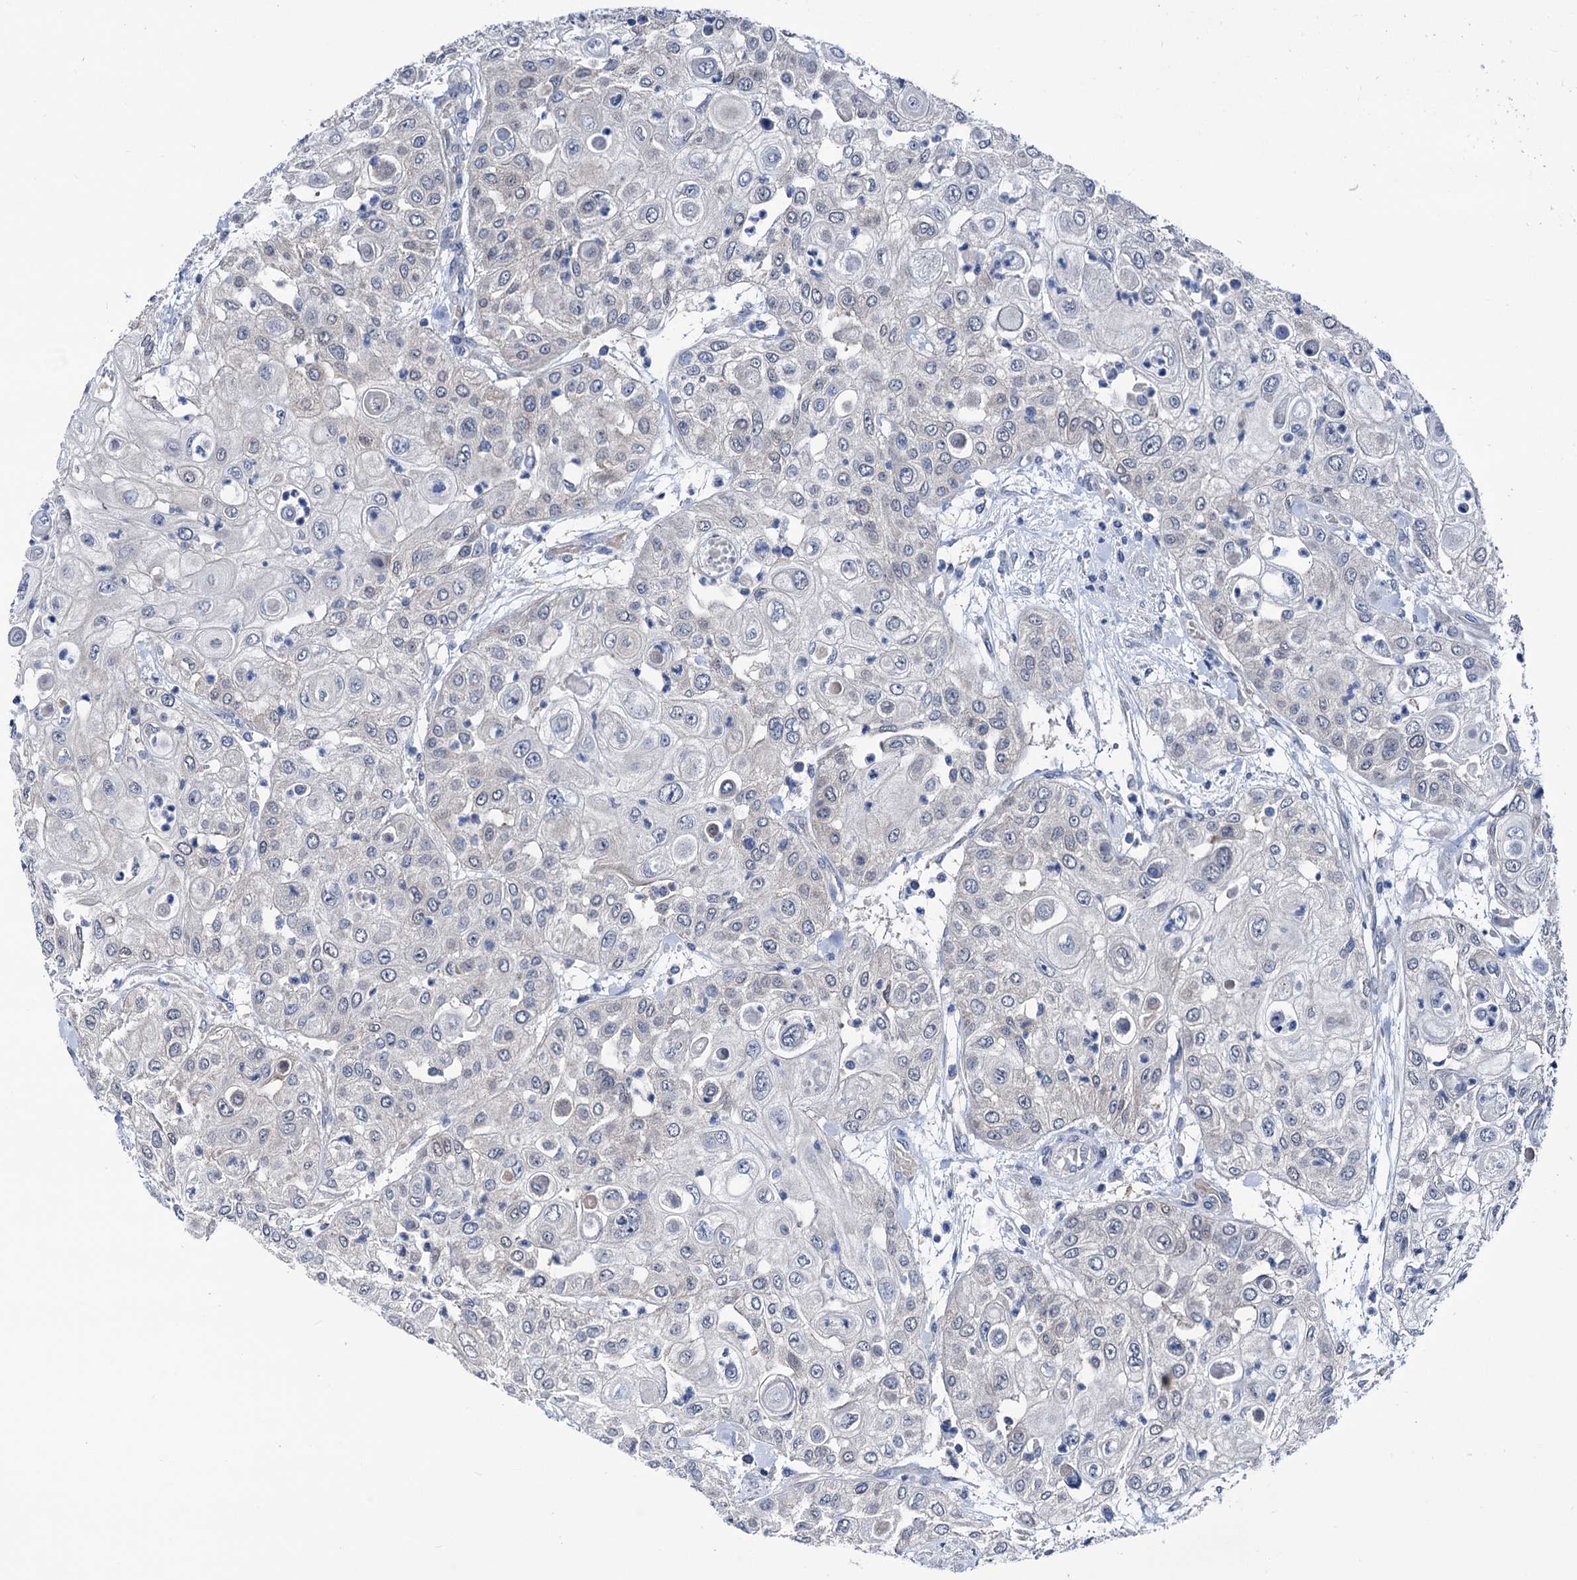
{"staining": {"intensity": "negative", "quantity": "none", "location": "none"}, "tissue": "urothelial cancer", "cell_type": "Tumor cells", "image_type": "cancer", "snomed": [{"axis": "morphology", "description": "Urothelial carcinoma, High grade"}, {"axis": "topography", "description": "Urinary bladder"}], "caption": "An image of human urothelial cancer is negative for staining in tumor cells.", "gene": "GLO1", "patient": {"sex": "female", "age": 79}}